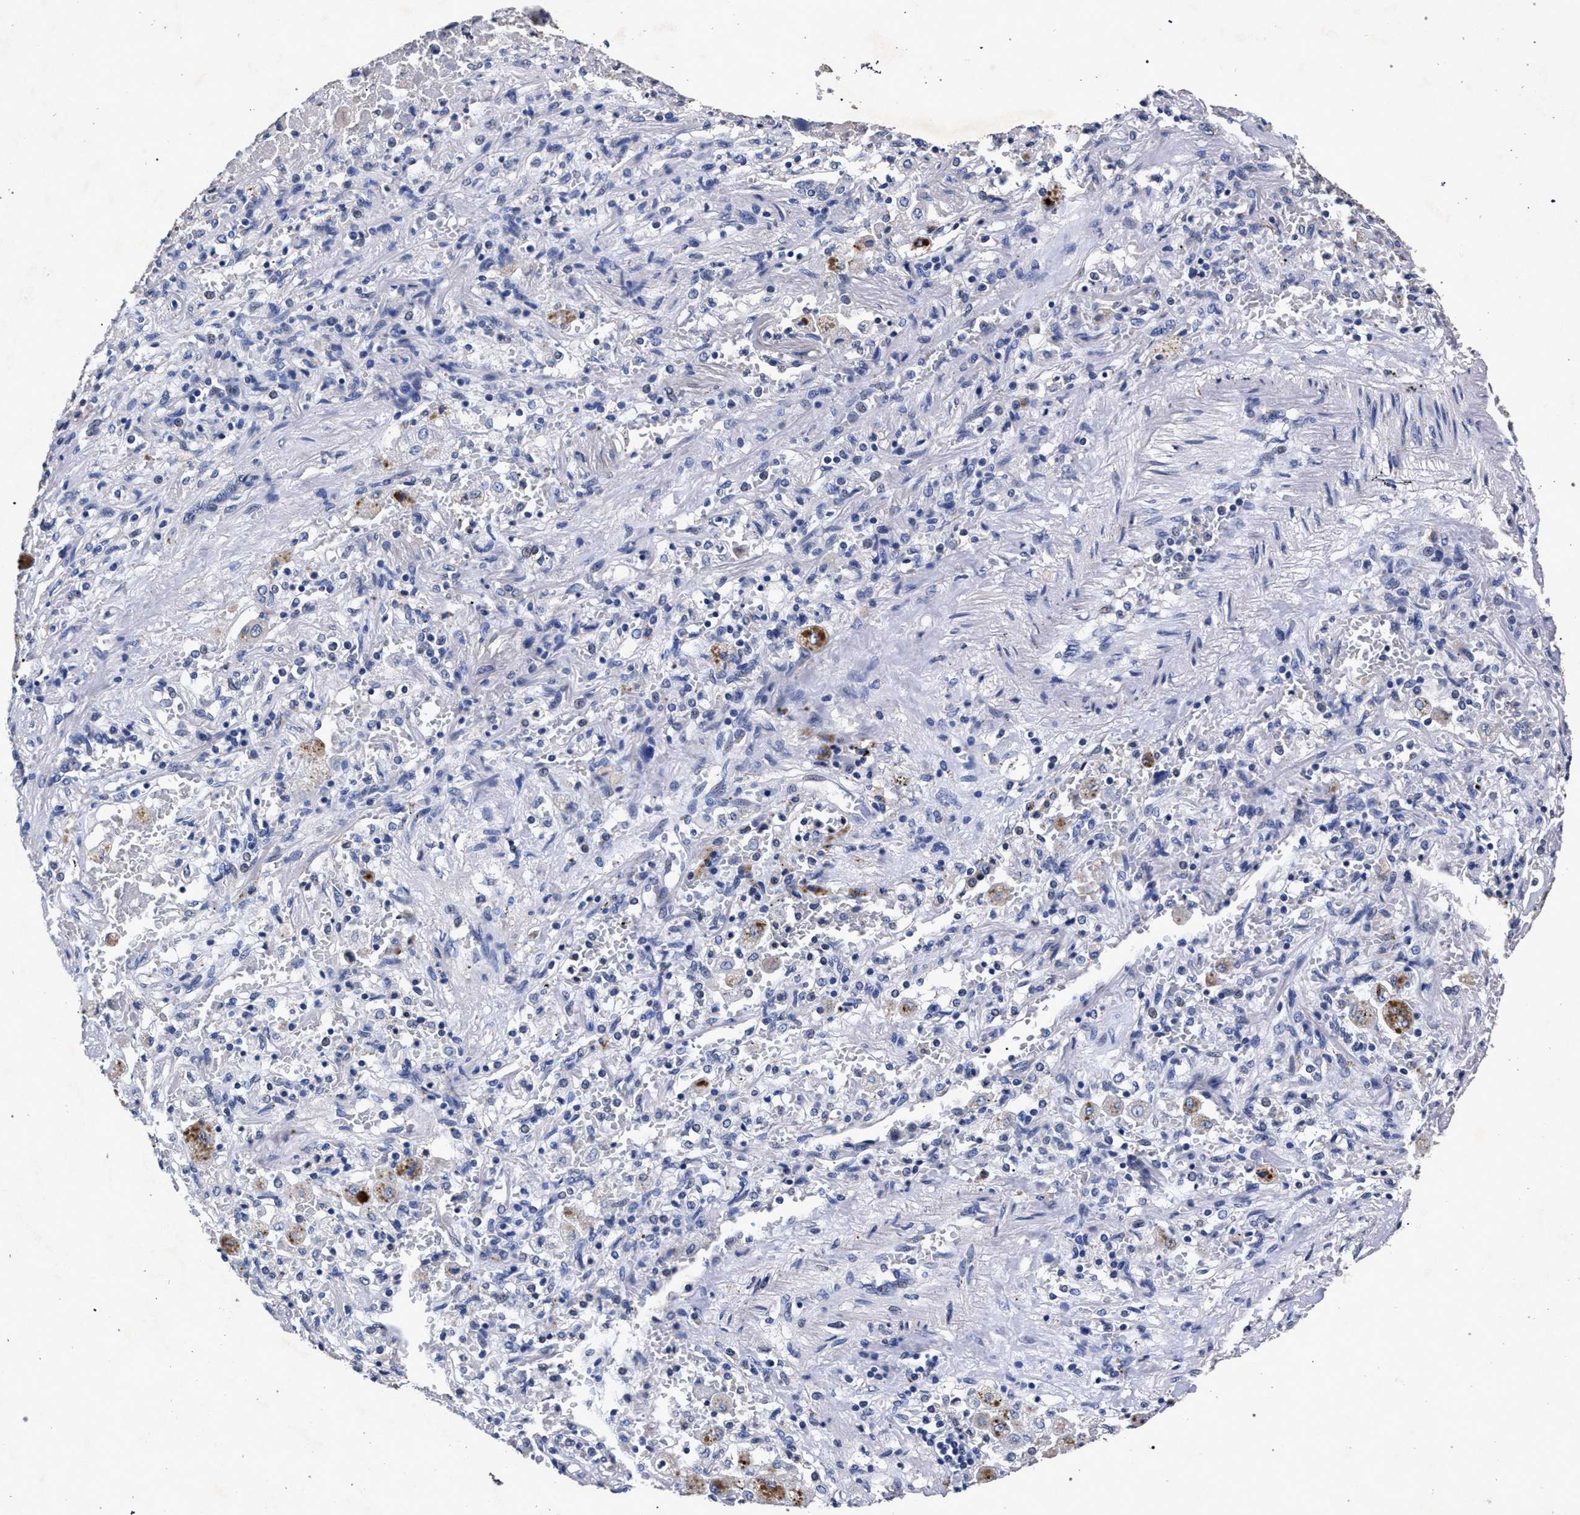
{"staining": {"intensity": "negative", "quantity": "none", "location": "none"}, "tissue": "lung cancer", "cell_type": "Tumor cells", "image_type": "cancer", "snomed": [{"axis": "morphology", "description": "Squamous cell carcinoma, NOS"}, {"axis": "topography", "description": "Lung"}], "caption": "IHC photomicrograph of lung cancer (squamous cell carcinoma) stained for a protein (brown), which displays no staining in tumor cells.", "gene": "ATP1A2", "patient": {"sex": "male", "age": 61}}